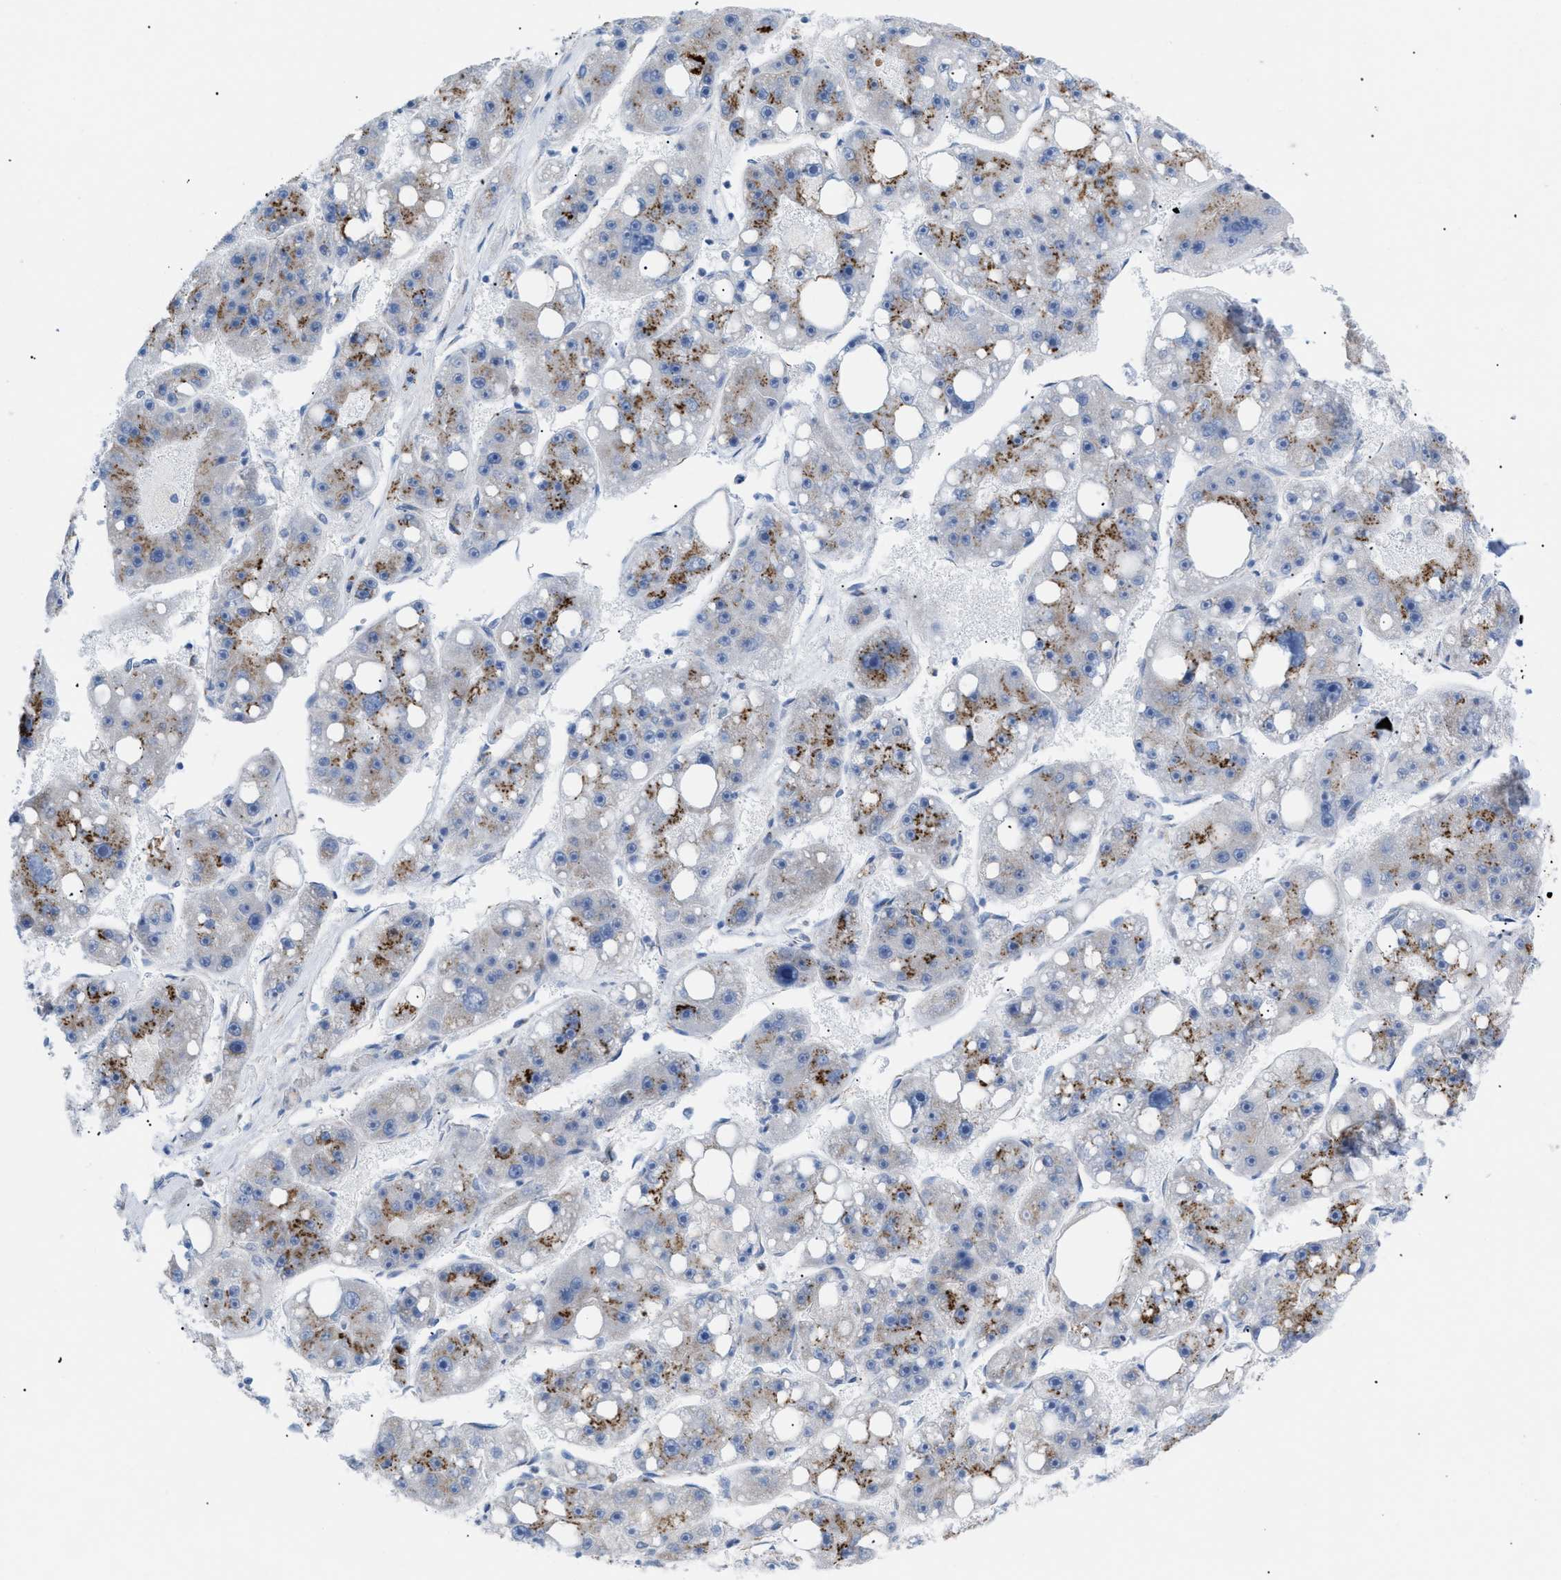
{"staining": {"intensity": "moderate", "quantity": "25%-75%", "location": "cytoplasmic/membranous"}, "tissue": "liver cancer", "cell_type": "Tumor cells", "image_type": "cancer", "snomed": [{"axis": "morphology", "description": "Carcinoma, Hepatocellular, NOS"}, {"axis": "topography", "description": "Liver"}], "caption": "Liver hepatocellular carcinoma was stained to show a protein in brown. There is medium levels of moderate cytoplasmic/membranous positivity in approximately 25%-75% of tumor cells.", "gene": "TMEM17", "patient": {"sex": "female", "age": 61}}